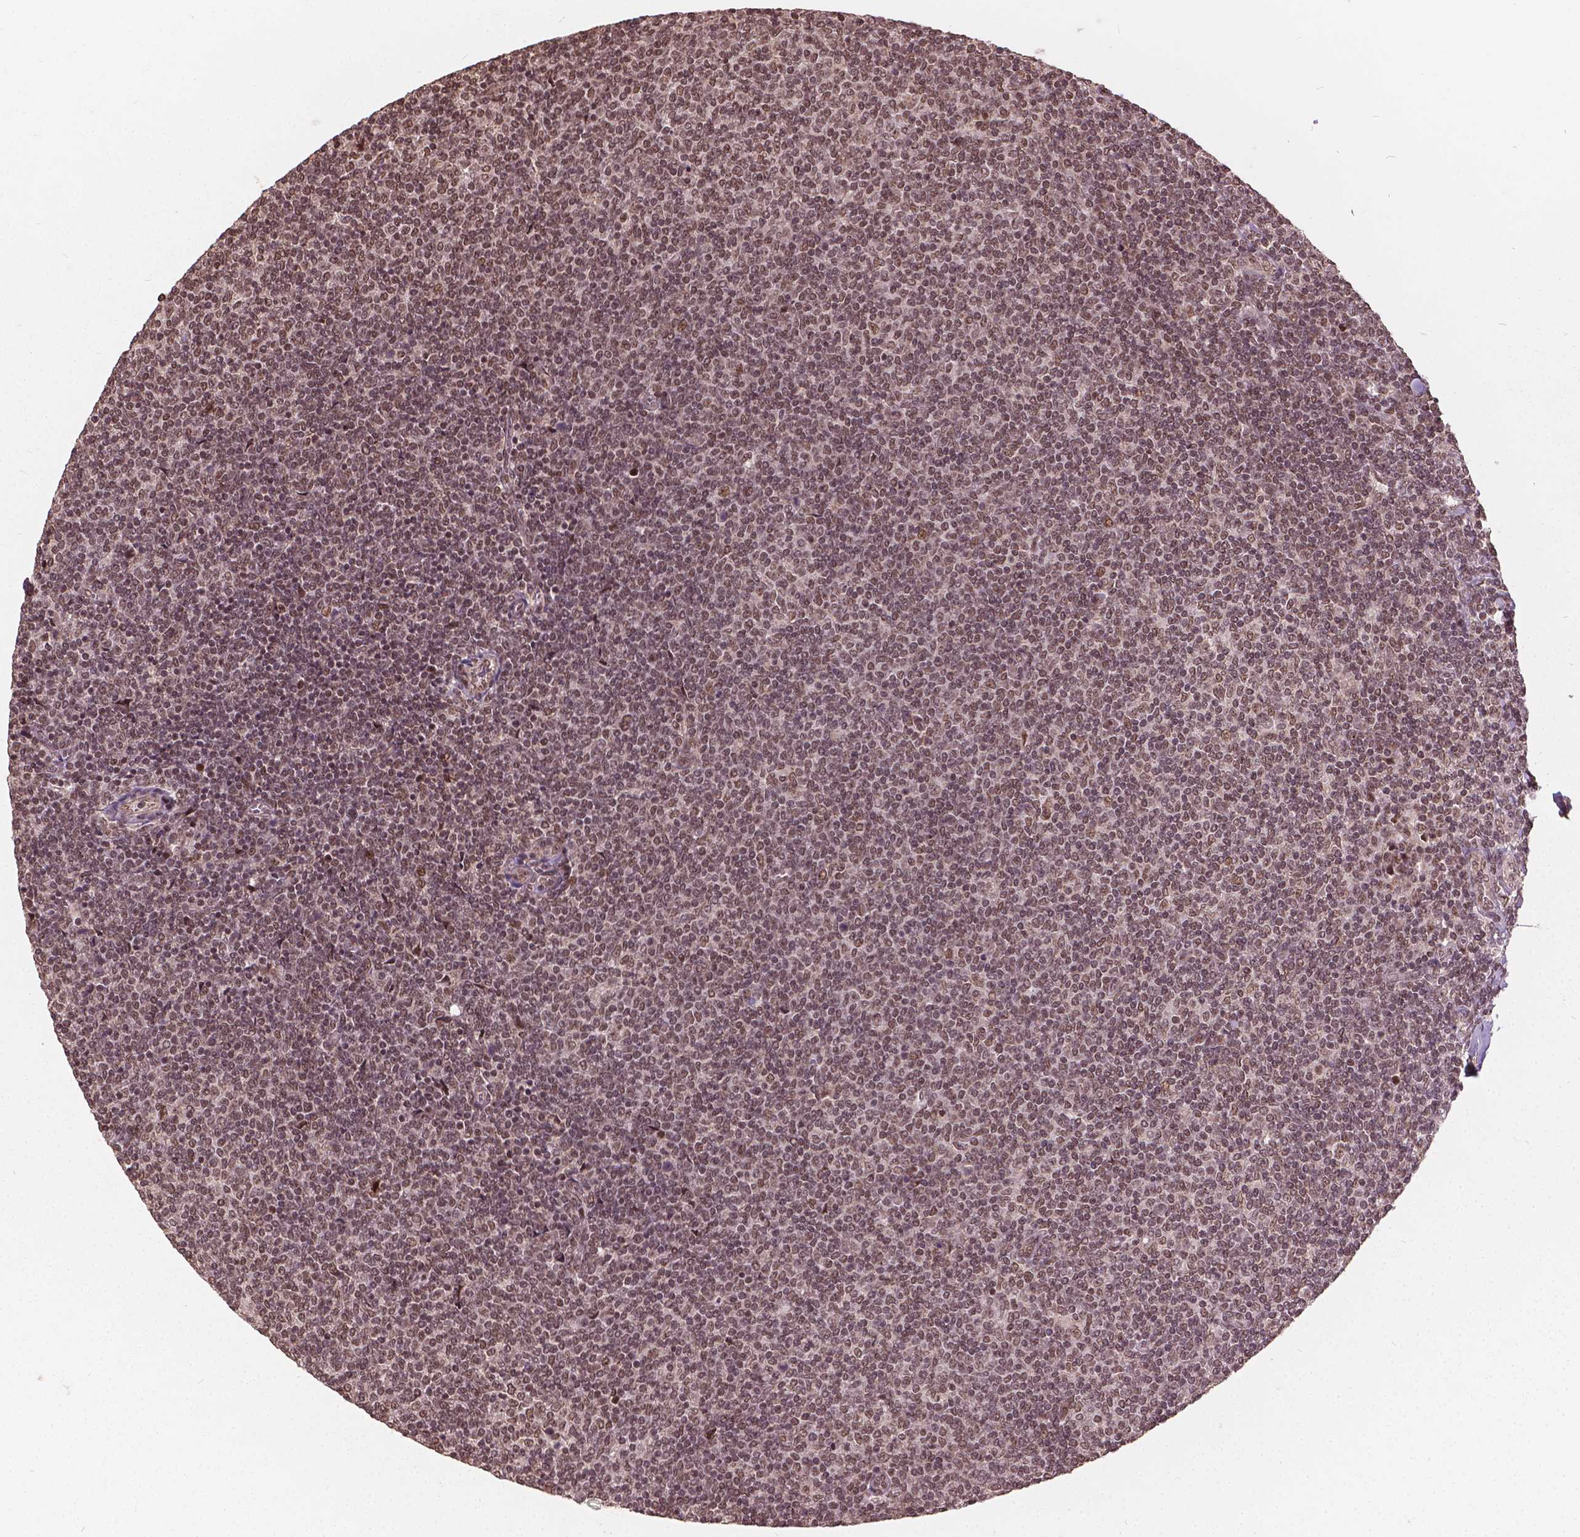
{"staining": {"intensity": "moderate", "quantity": ">75%", "location": "nuclear"}, "tissue": "lymphoma", "cell_type": "Tumor cells", "image_type": "cancer", "snomed": [{"axis": "morphology", "description": "Malignant lymphoma, non-Hodgkin's type, Low grade"}, {"axis": "topography", "description": "Lymph node"}], "caption": "Immunohistochemical staining of malignant lymphoma, non-Hodgkin's type (low-grade) displays medium levels of moderate nuclear positivity in about >75% of tumor cells. (Stains: DAB in brown, nuclei in blue, Microscopy: brightfield microscopy at high magnification).", "gene": "GPS2", "patient": {"sex": "male", "age": 52}}